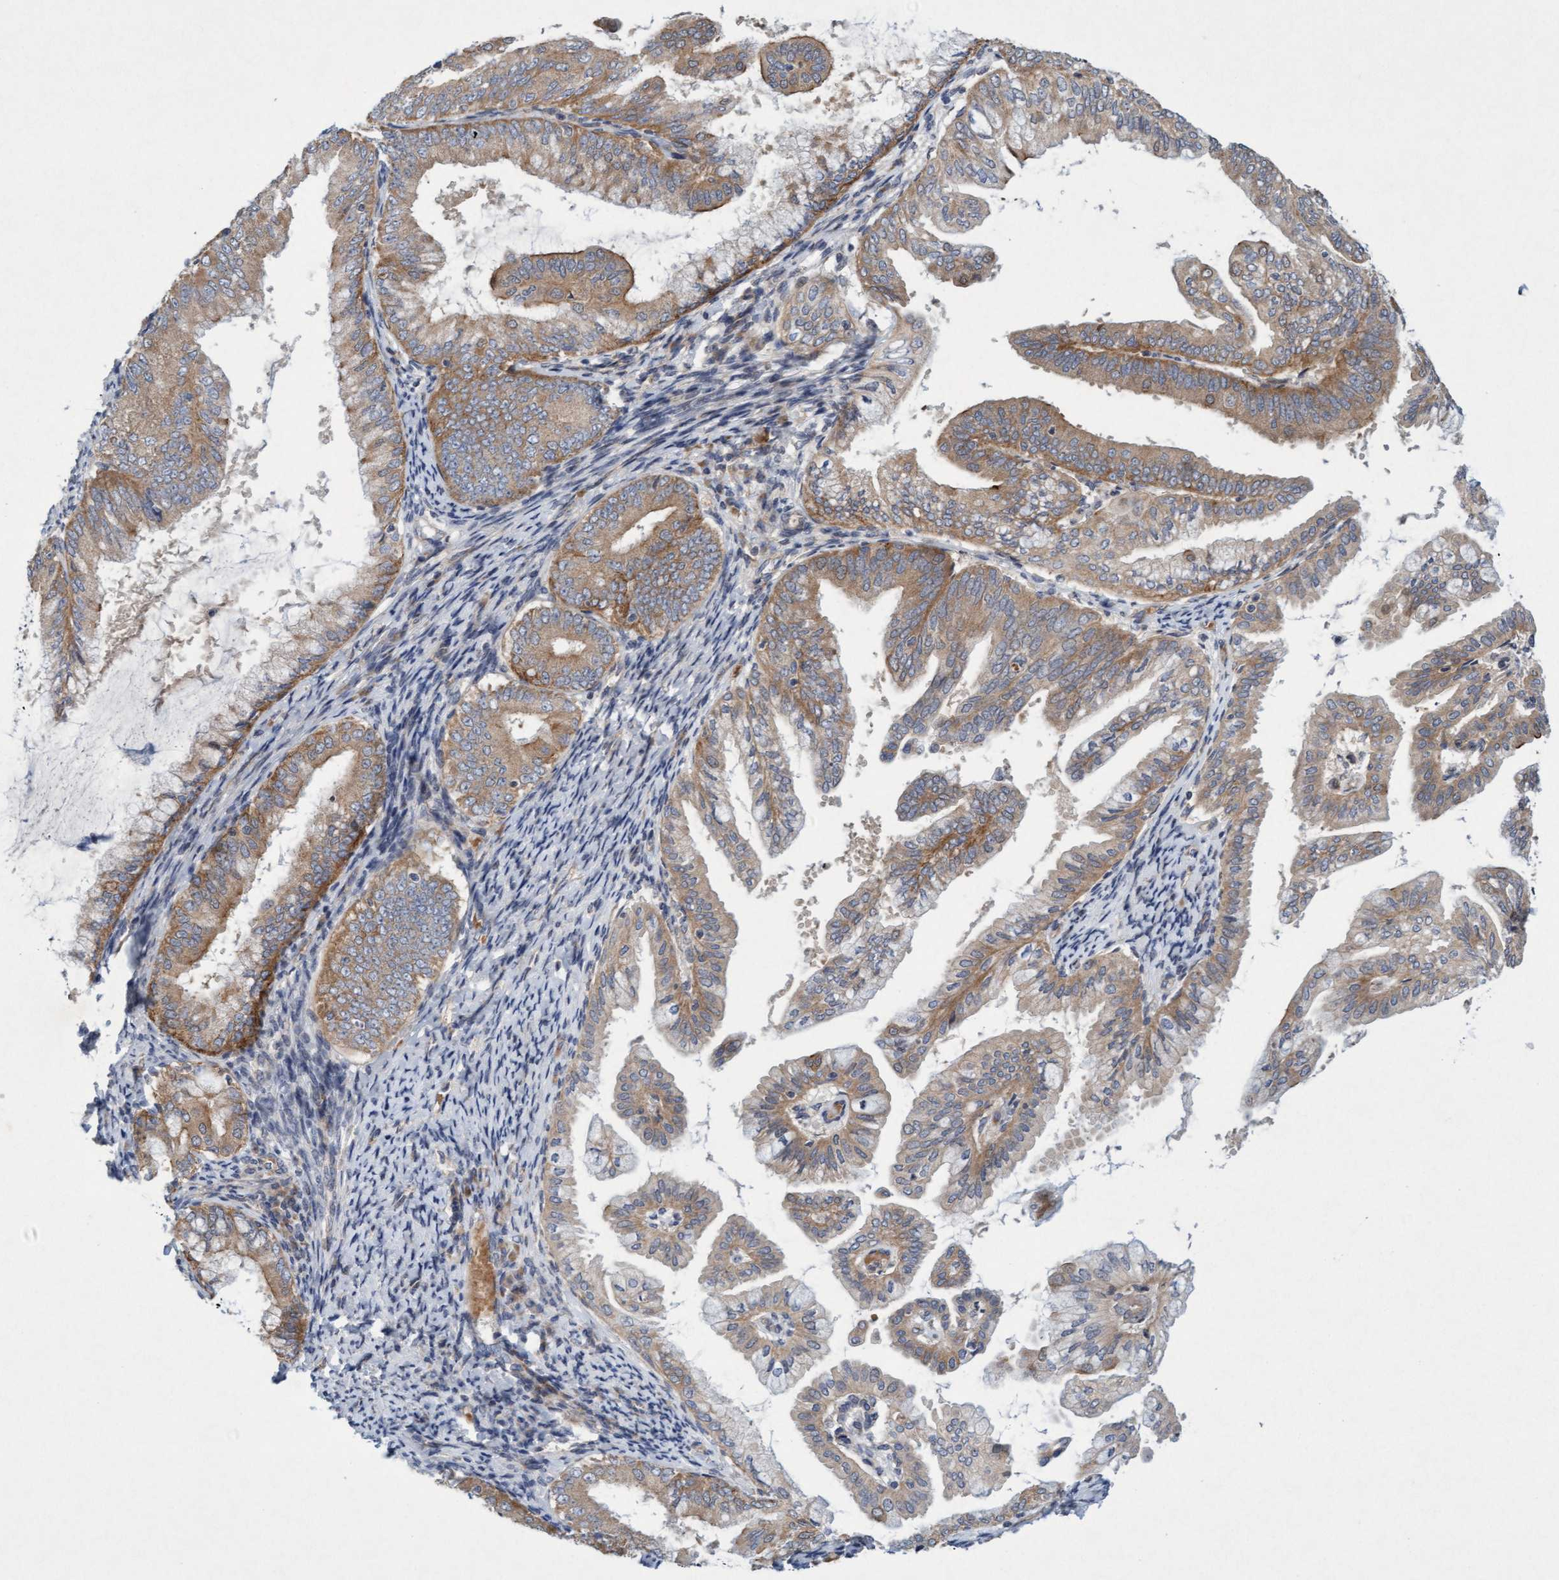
{"staining": {"intensity": "moderate", "quantity": ">75%", "location": "cytoplasmic/membranous"}, "tissue": "endometrial cancer", "cell_type": "Tumor cells", "image_type": "cancer", "snomed": [{"axis": "morphology", "description": "Adenocarcinoma, NOS"}, {"axis": "topography", "description": "Endometrium"}], "caption": "Adenocarcinoma (endometrial) stained with DAB (3,3'-diaminobenzidine) immunohistochemistry demonstrates medium levels of moderate cytoplasmic/membranous expression in approximately >75% of tumor cells. Nuclei are stained in blue.", "gene": "DDHD2", "patient": {"sex": "female", "age": 63}}